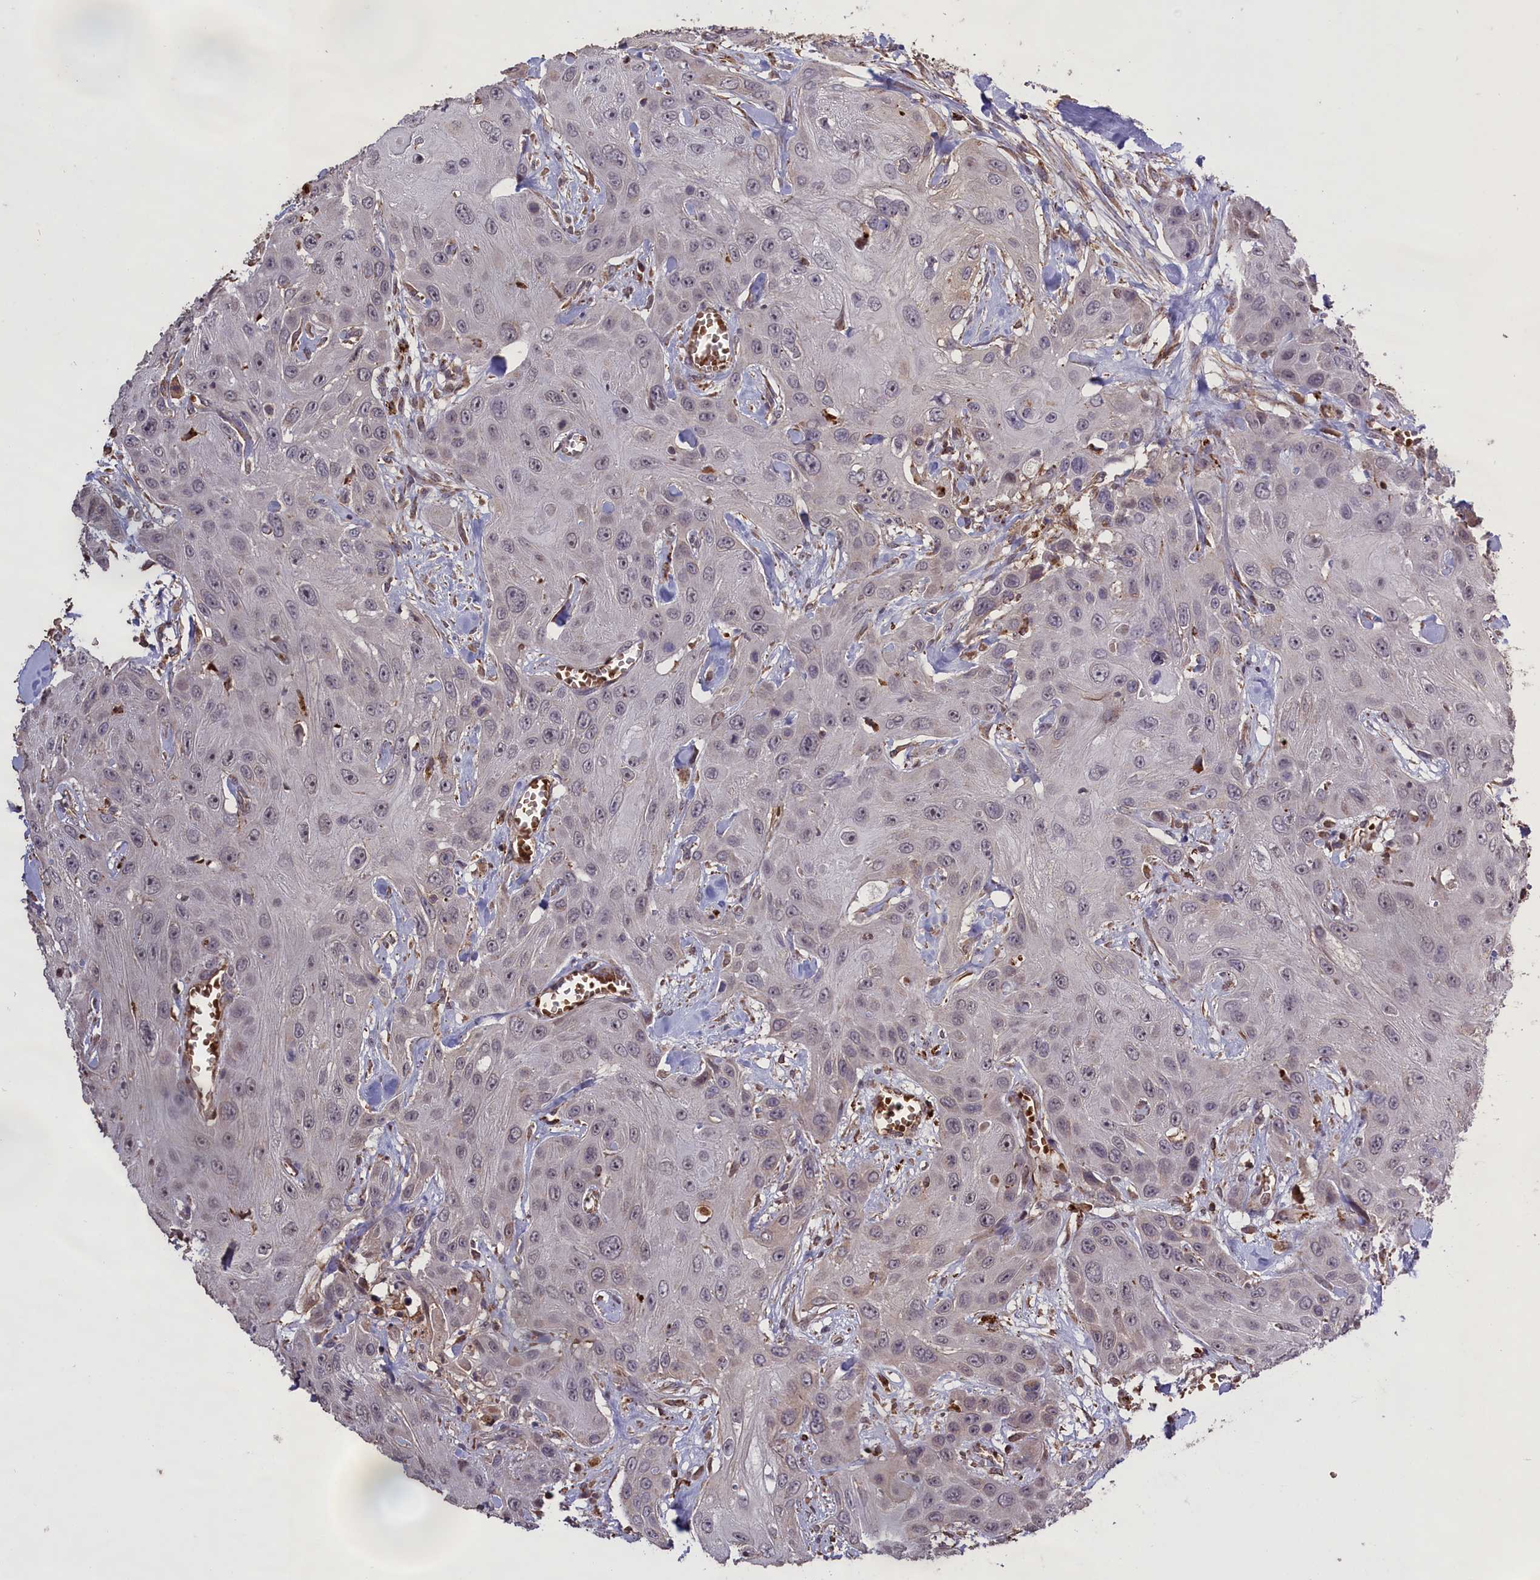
{"staining": {"intensity": "negative", "quantity": "none", "location": "none"}, "tissue": "head and neck cancer", "cell_type": "Tumor cells", "image_type": "cancer", "snomed": [{"axis": "morphology", "description": "Squamous cell carcinoma, NOS"}, {"axis": "topography", "description": "Head-Neck"}], "caption": "Histopathology image shows no significant protein expression in tumor cells of head and neck squamous cell carcinoma. (Brightfield microscopy of DAB immunohistochemistry at high magnification).", "gene": "CLRN2", "patient": {"sex": "male", "age": 81}}